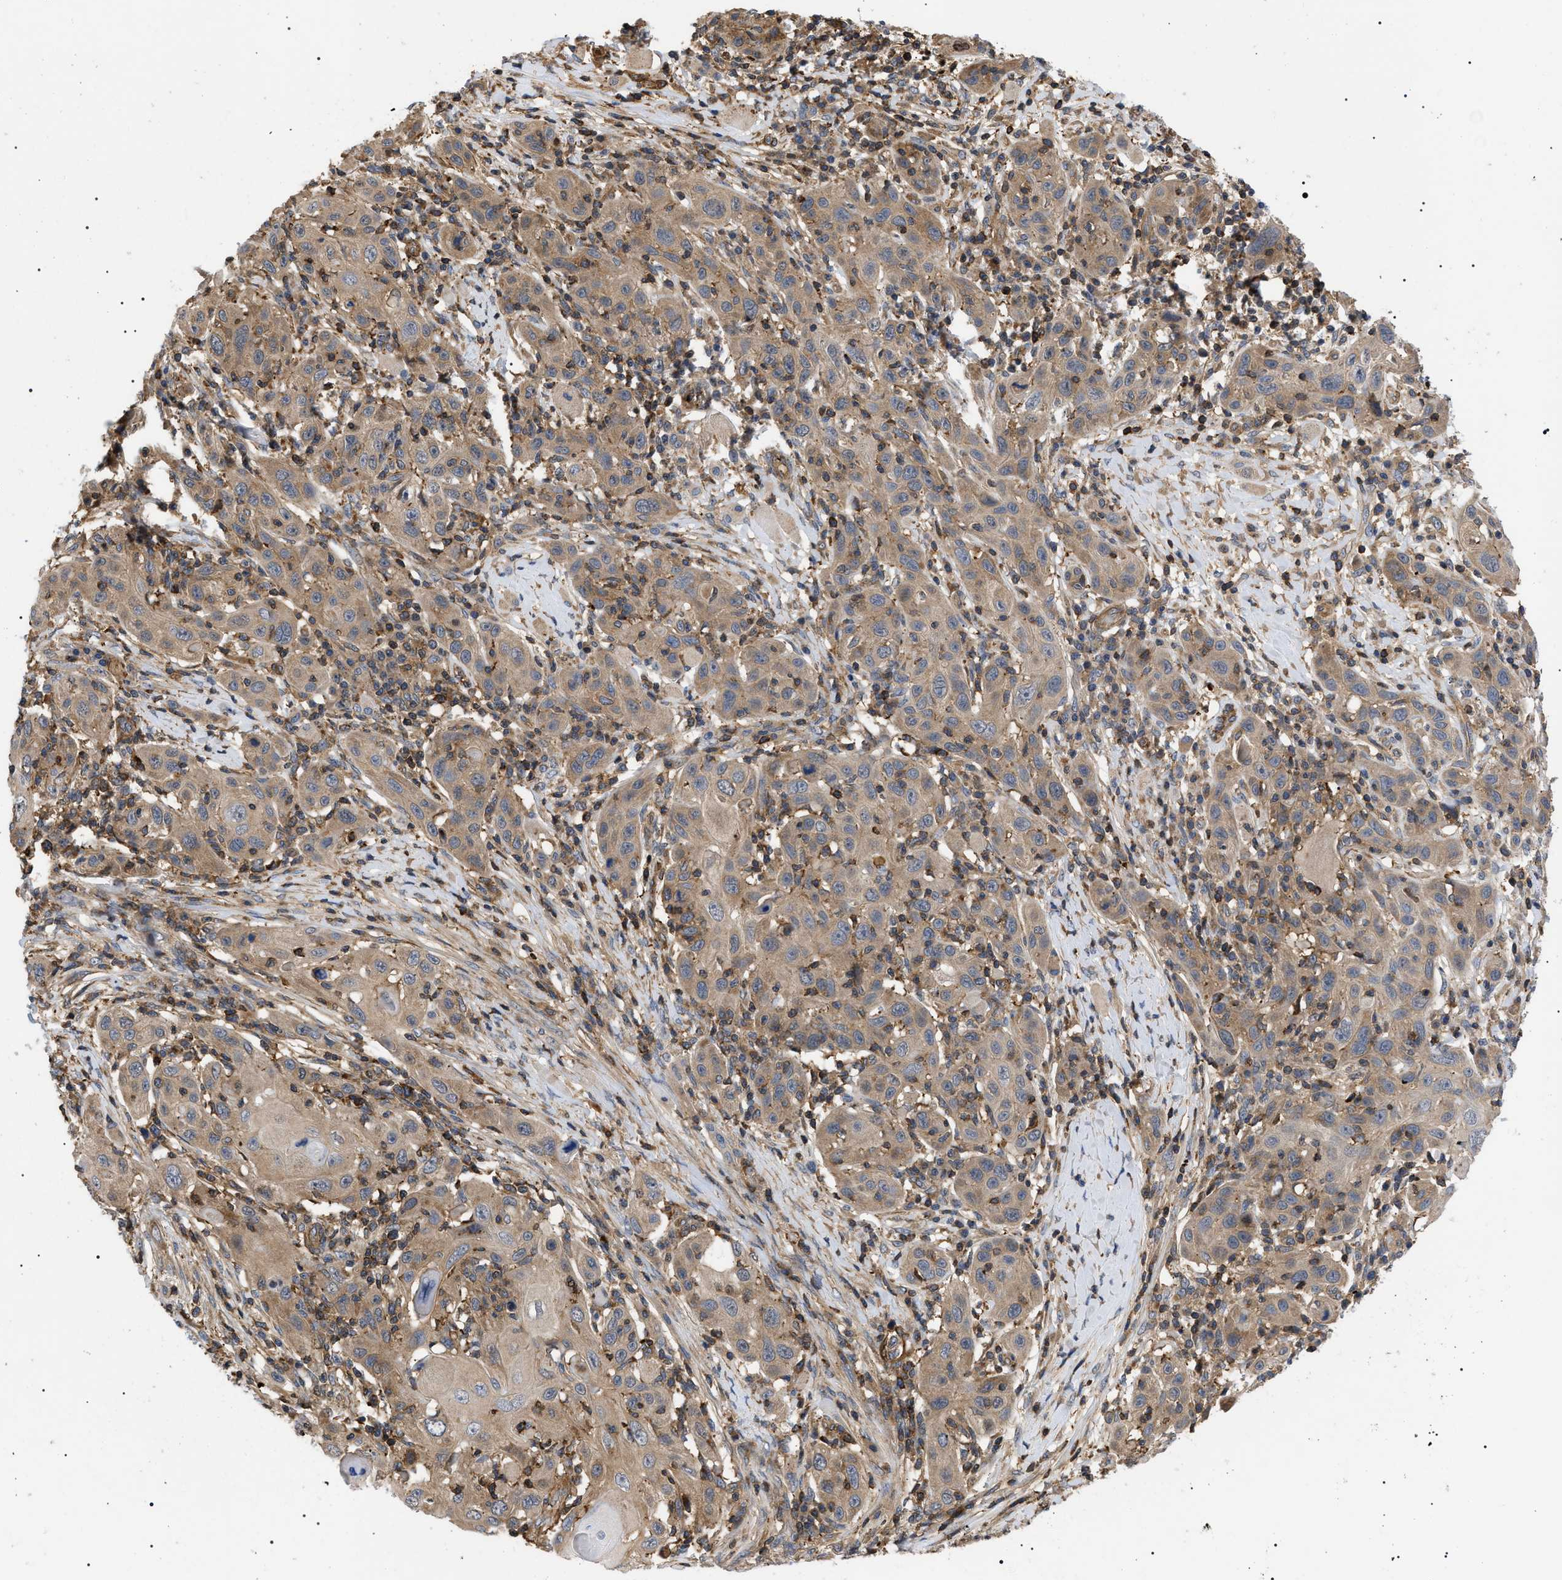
{"staining": {"intensity": "moderate", "quantity": ">75%", "location": "cytoplasmic/membranous"}, "tissue": "skin cancer", "cell_type": "Tumor cells", "image_type": "cancer", "snomed": [{"axis": "morphology", "description": "Squamous cell carcinoma, NOS"}, {"axis": "topography", "description": "Skin"}], "caption": "A medium amount of moderate cytoplasmic/membranous expression is present in approximately >75% of tumor cells in skin cancer tissue. (DAB (3,3'-diaminobenzidine) = brown stain, brightfield microscopy at high magnification).", "gene": "TMTC4", "patient": {"sex": "female", "age": 88}}